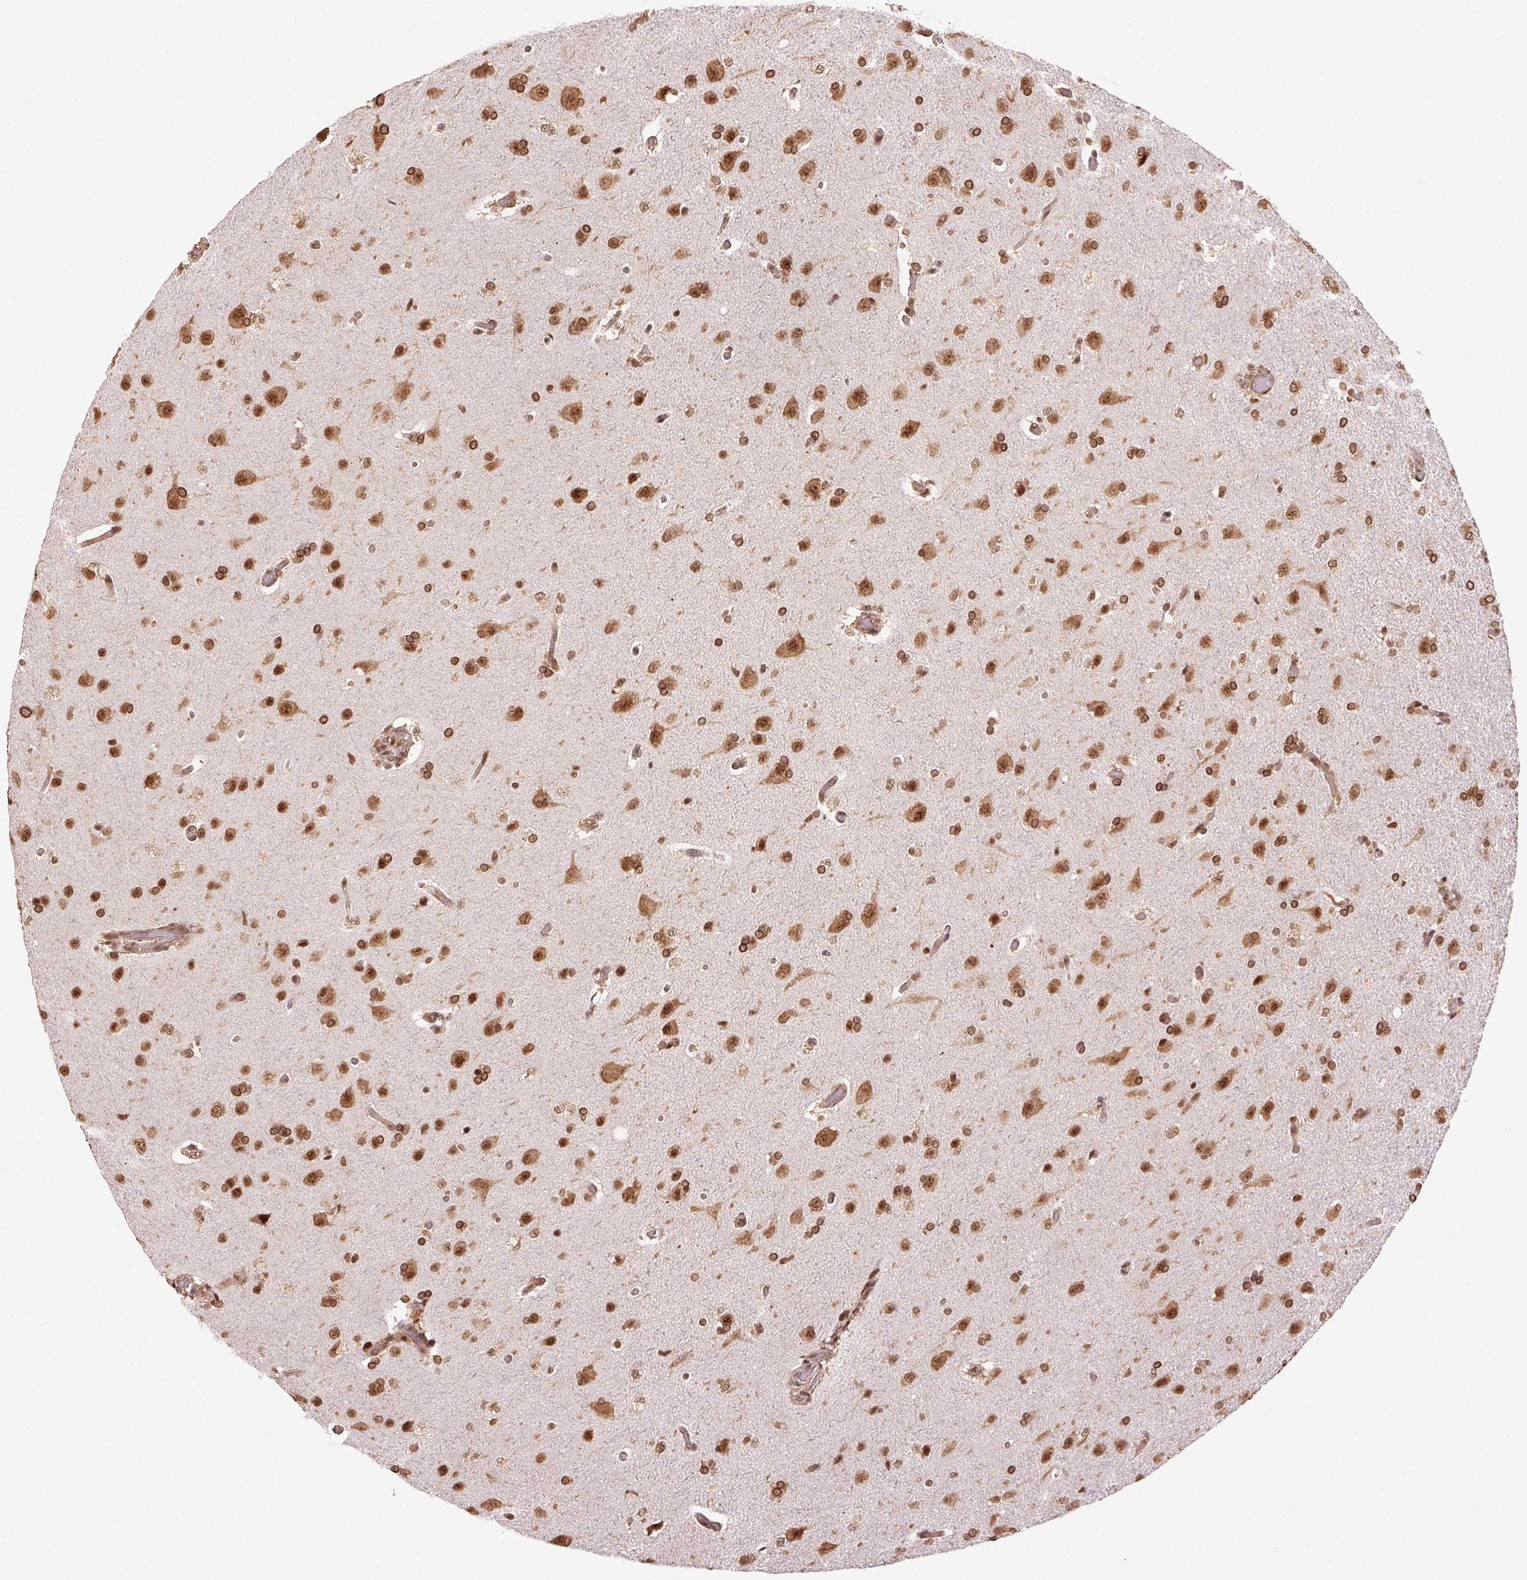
{"staining": {"intensity": "moderate", "quantity": ">75%", "location": "cytoplasmic/membranous,nuclear"}, "tissue": "glioma", "cell_type": "Tumor cells", "image_type": "cancer", "snomed": [{"axis": "morphology", "description": "Glioma, malignant, High grade"}, {"axis": "topography", "description": "Brain"}], "caption": "Human glioma stained for a protein (brown) shows moderate cytoplasmic/membranous and nuclear positive expression in about >75% of tumor cells.", "gene": "TREML4", "patient": {"sex": "male", "age": 68}}